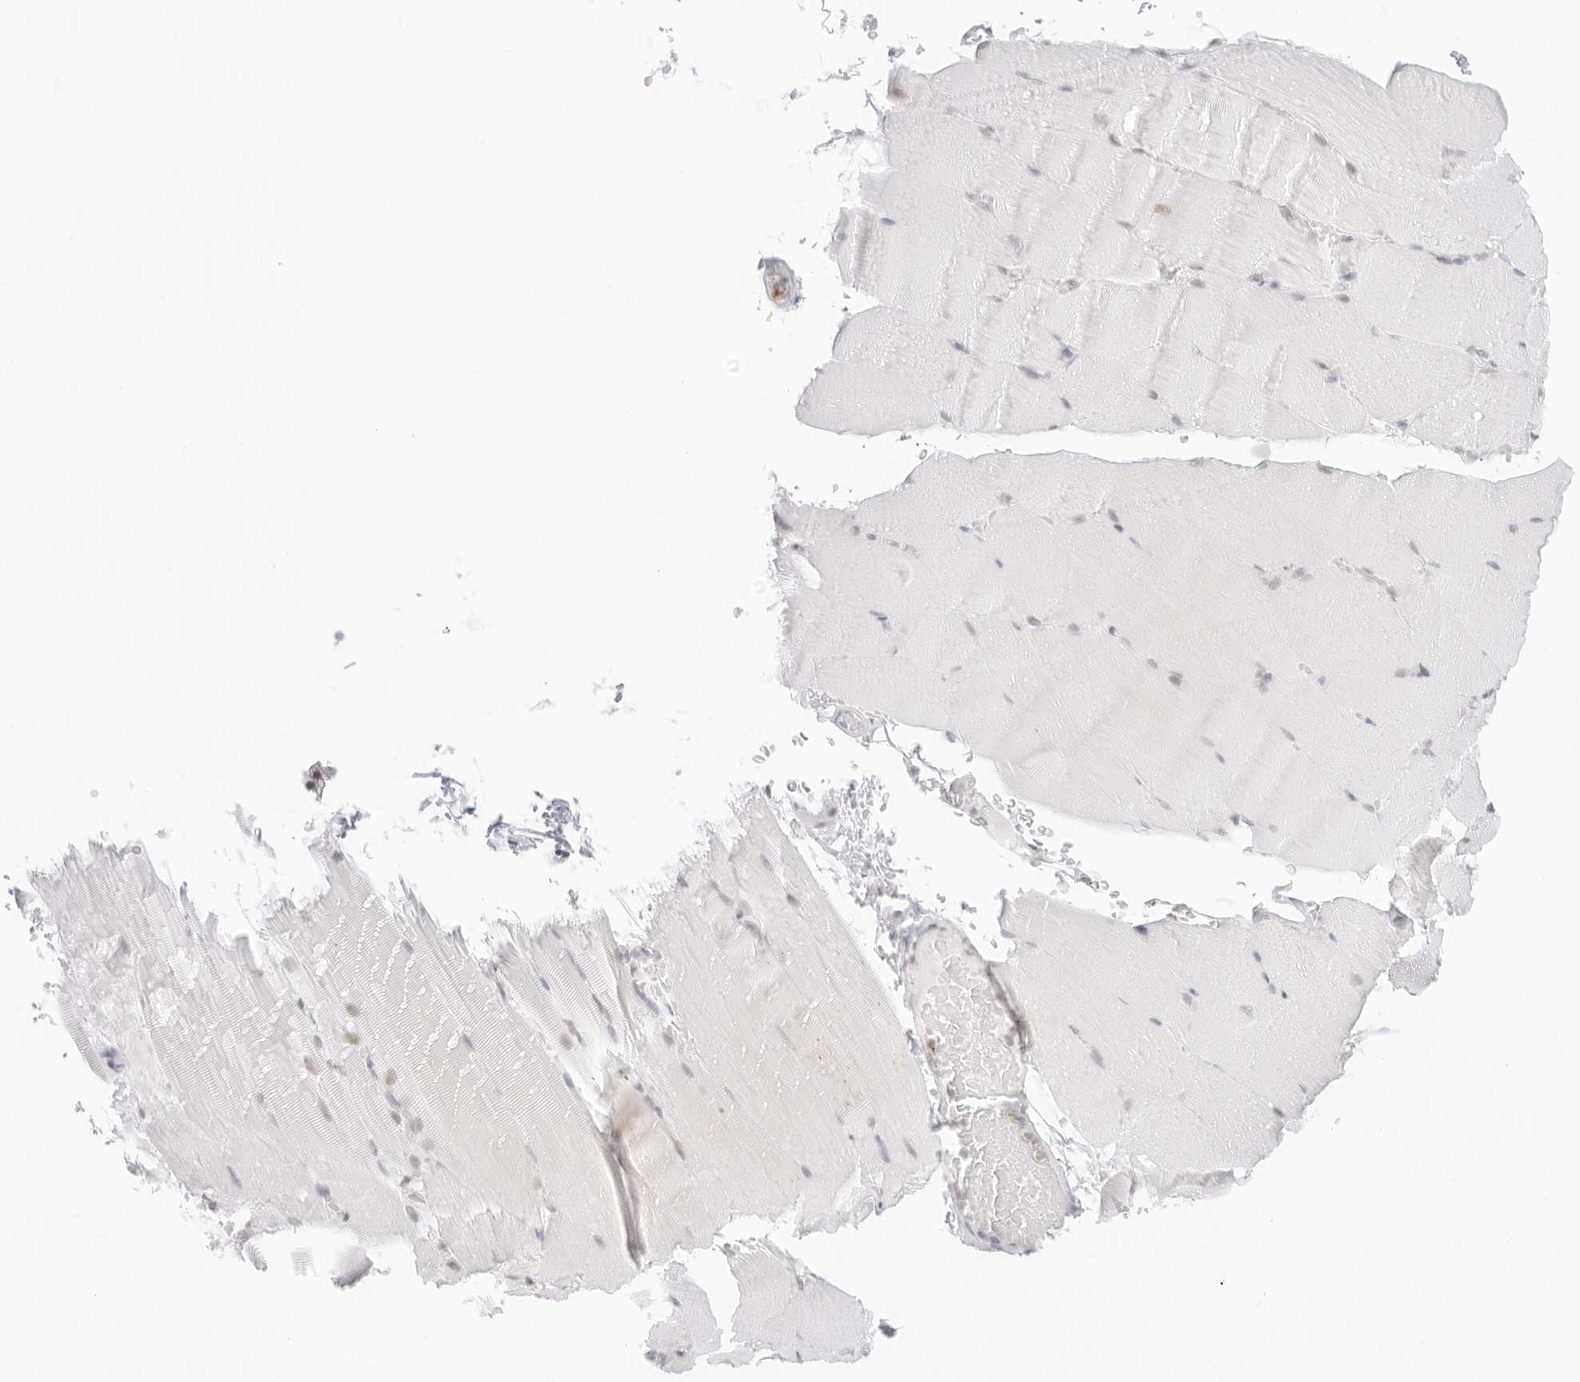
{"staining": {"intensity": "negative", "quantity": "none", "location": "none"}, "tissue": "skeletal muscle", "cell_type": "Myocytes", "image_type": "normal", "snomed": [{"axis": "morphology", "description": "Normal tissue, NOS"}, {"axis": "topography", "description": "Skeletal muscle"}, {"axis": "topography", "description": "Parathyroid gland"}], "caption": "Myocytes show no significant staining in unremarkable skeletal muscle. The staining is performed using DAB brown chromogen with nuclei counter-stained in using hematoxylin.", "gene": "GNAS", "patient": {"sex": "female", "age": 37}}